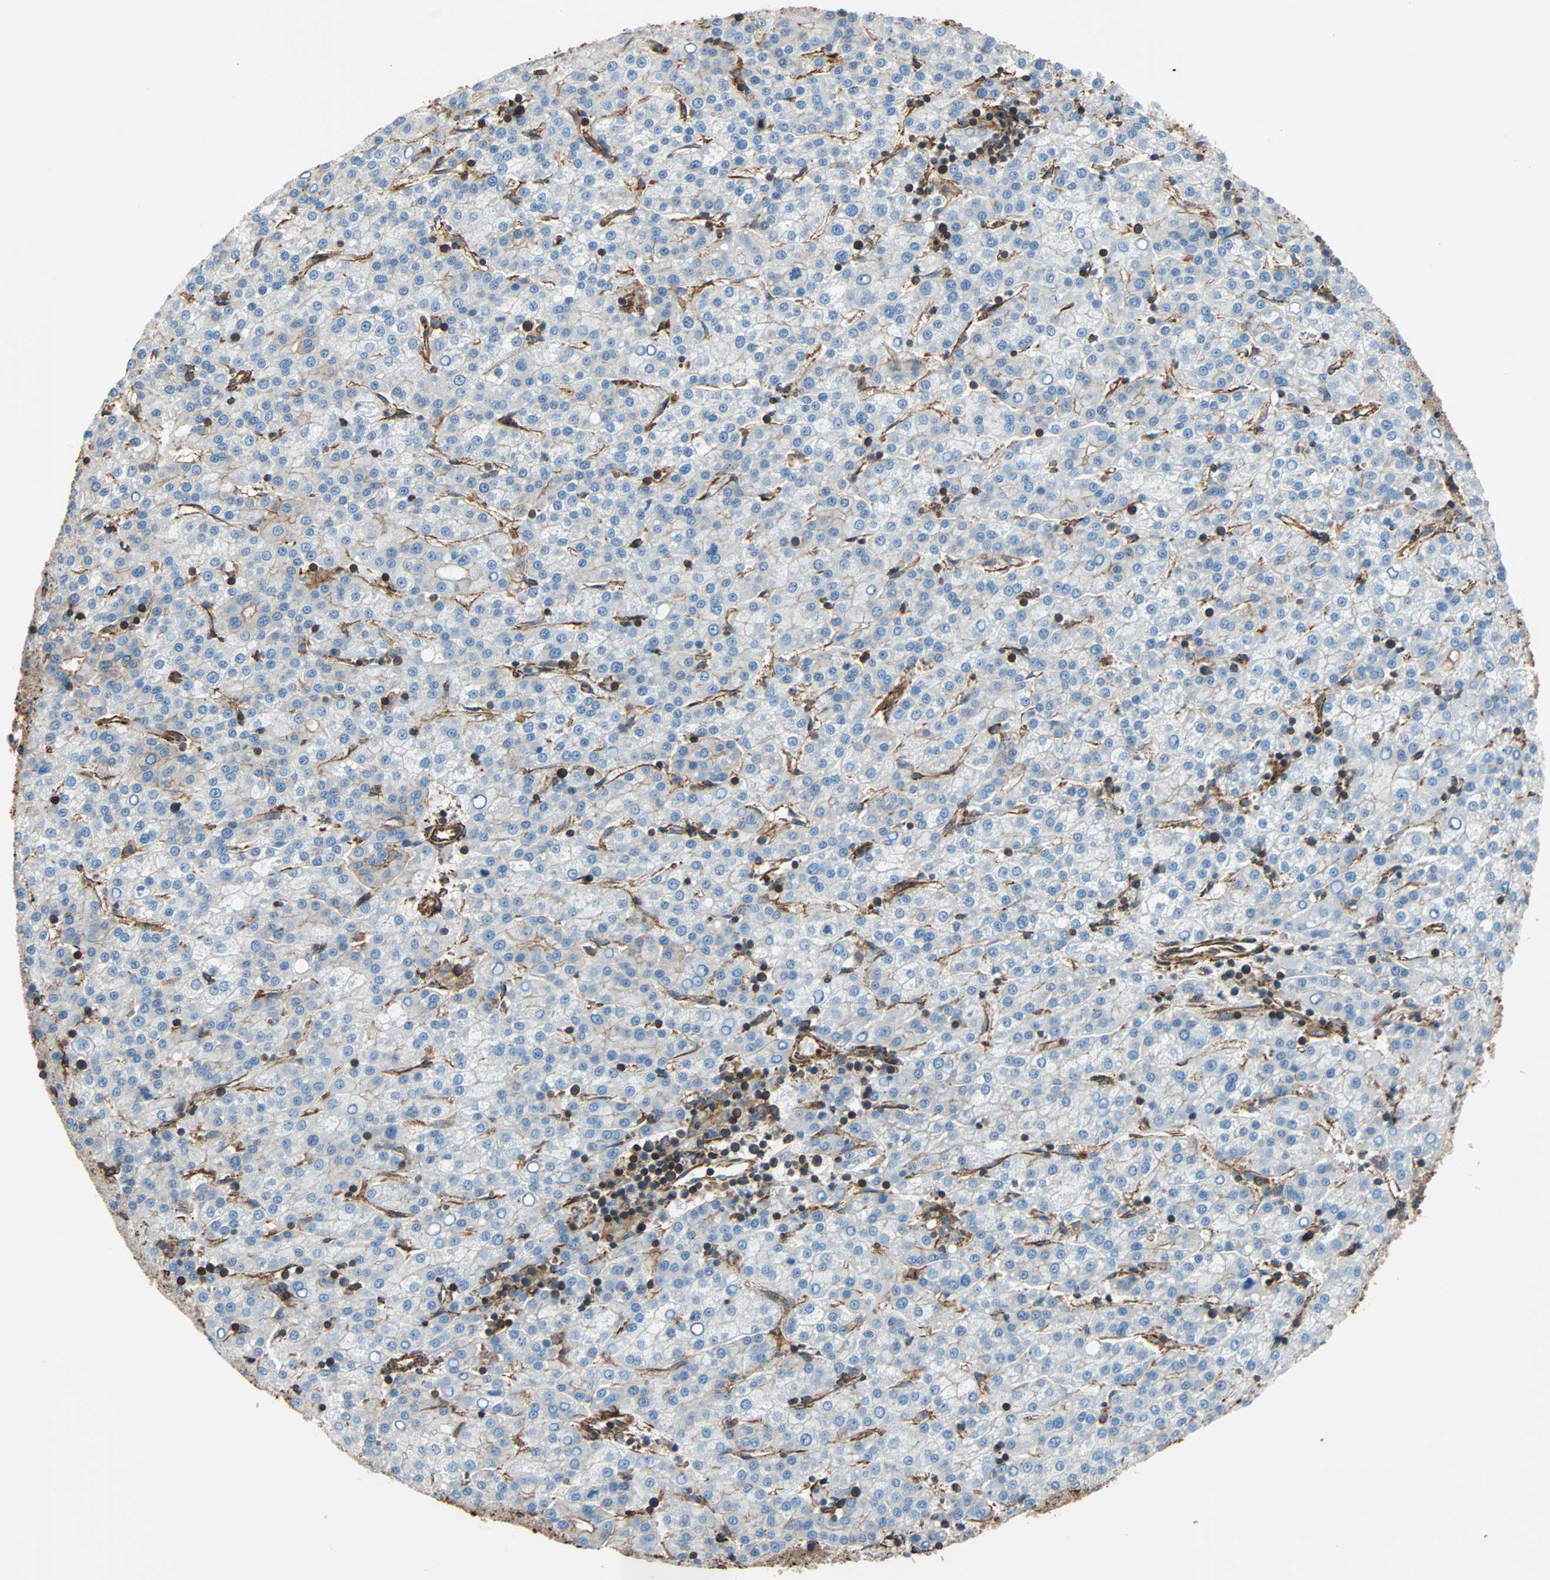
{"staining": {"intensity": "negative", "quantity": "none", "location": "none"}, "tissue": "liver cancer", "cell_type": "Tumor cells", "image_type": "cancer", "snomed": [{"axis": "morphology", "description": "Carcinoma, Hepatocellular, NOS"}, {"axis": "topography", "description": "Liver"}], "caption": "Liver cancer stained for a protein using immunohistochemistry (IHC) displays no expression tumor cells.", "gene": "GALNT10", "patient": {"sex": "female", "age": 58}}